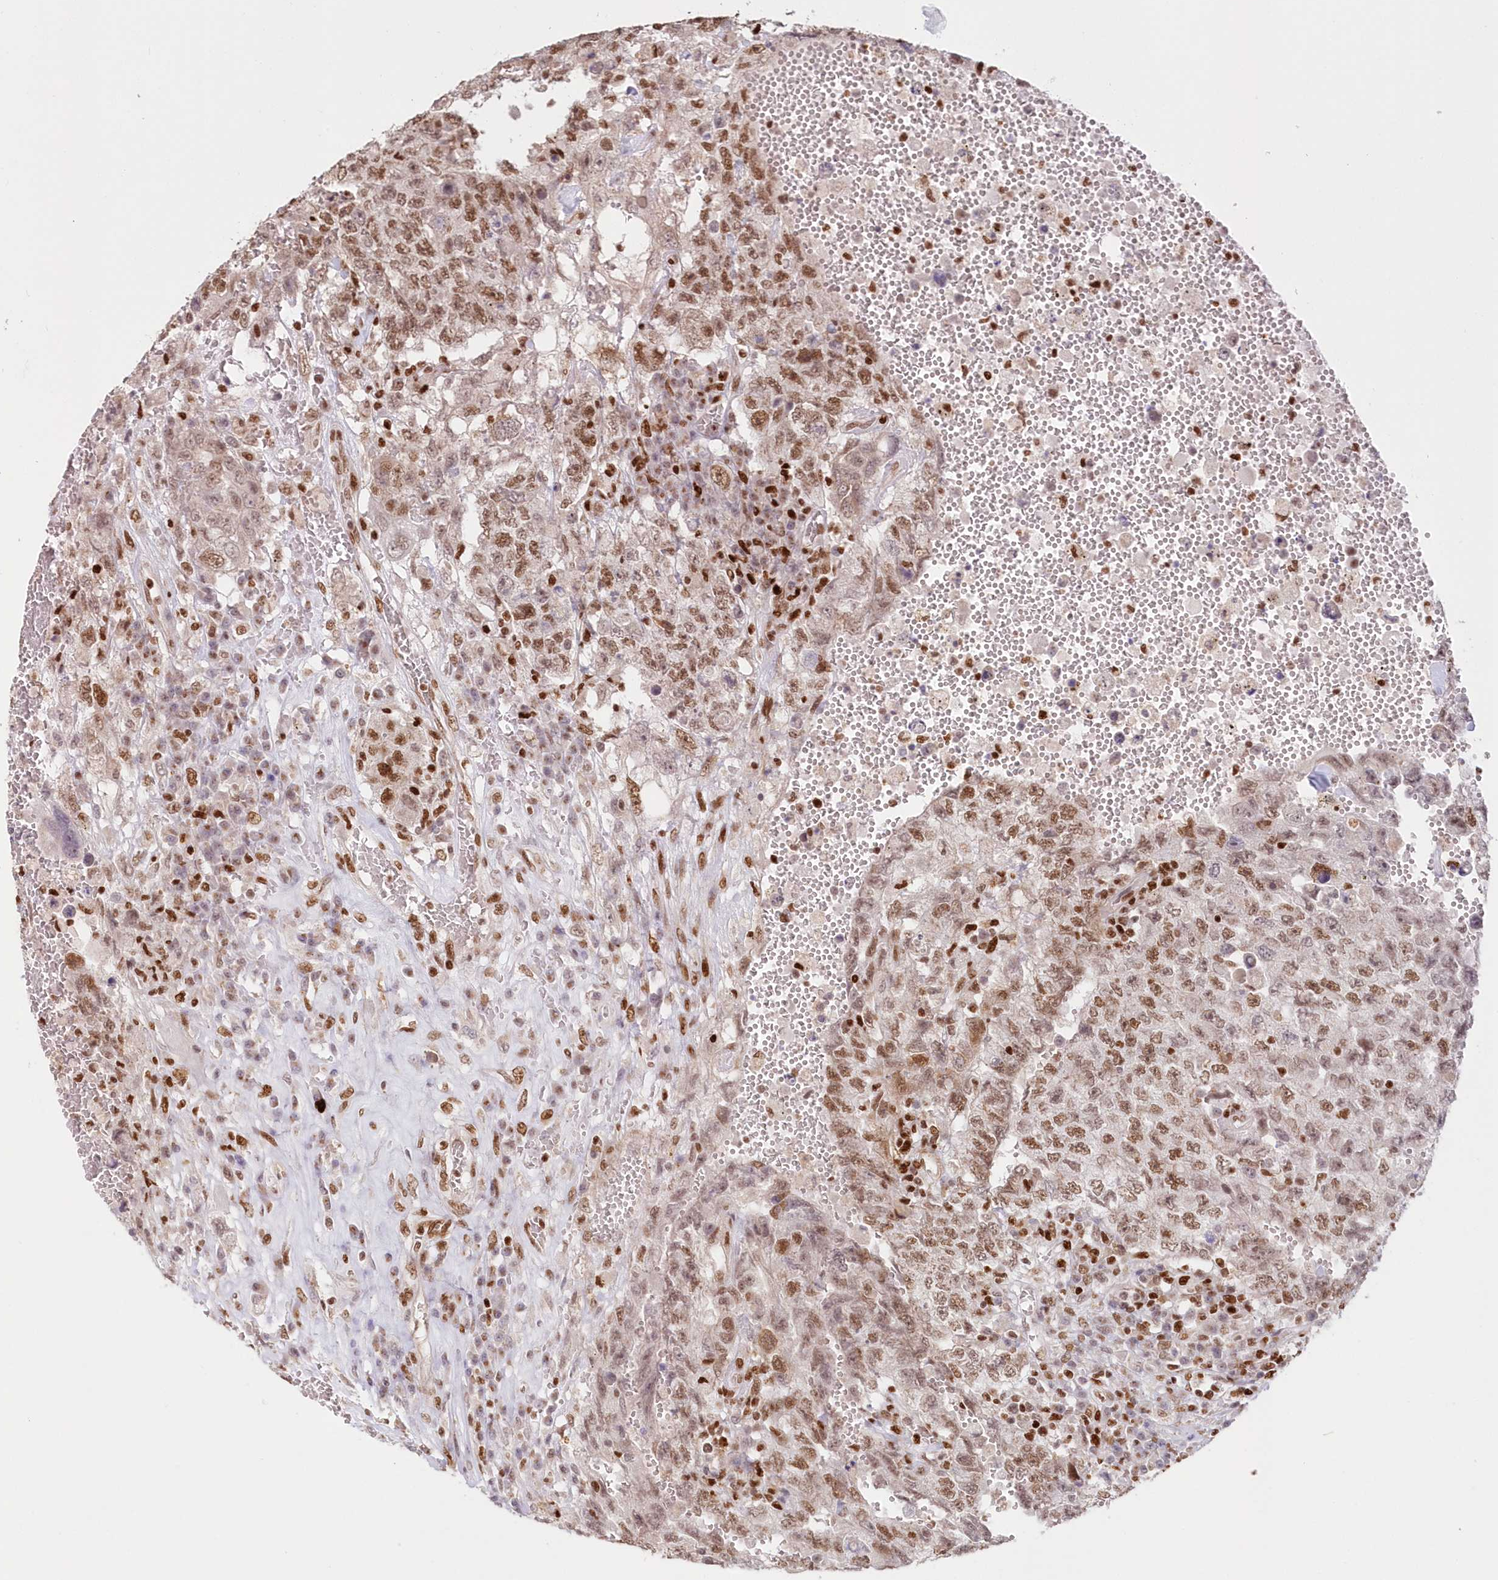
{"staining": {"intensity": "moderate", "quantity": ">75%", "location": "nuclear"}, "tissue": "testis cancer", "cell_type": "Tumor cells", "image_type": "cancer", "snomed": [{"axis": "morphology", "description": "Carcinoma, Embryonal, NOS"}, {"axis": "topography", "description": "Testis"}], "caption": "Protein expression analysis of human testis cancer (embryonal carcinoma) reveals moderate nuclear staining in about >75% of tumor cells.", "gene": "POLR2B", "patient": {"sex": "male", "age": 26}}